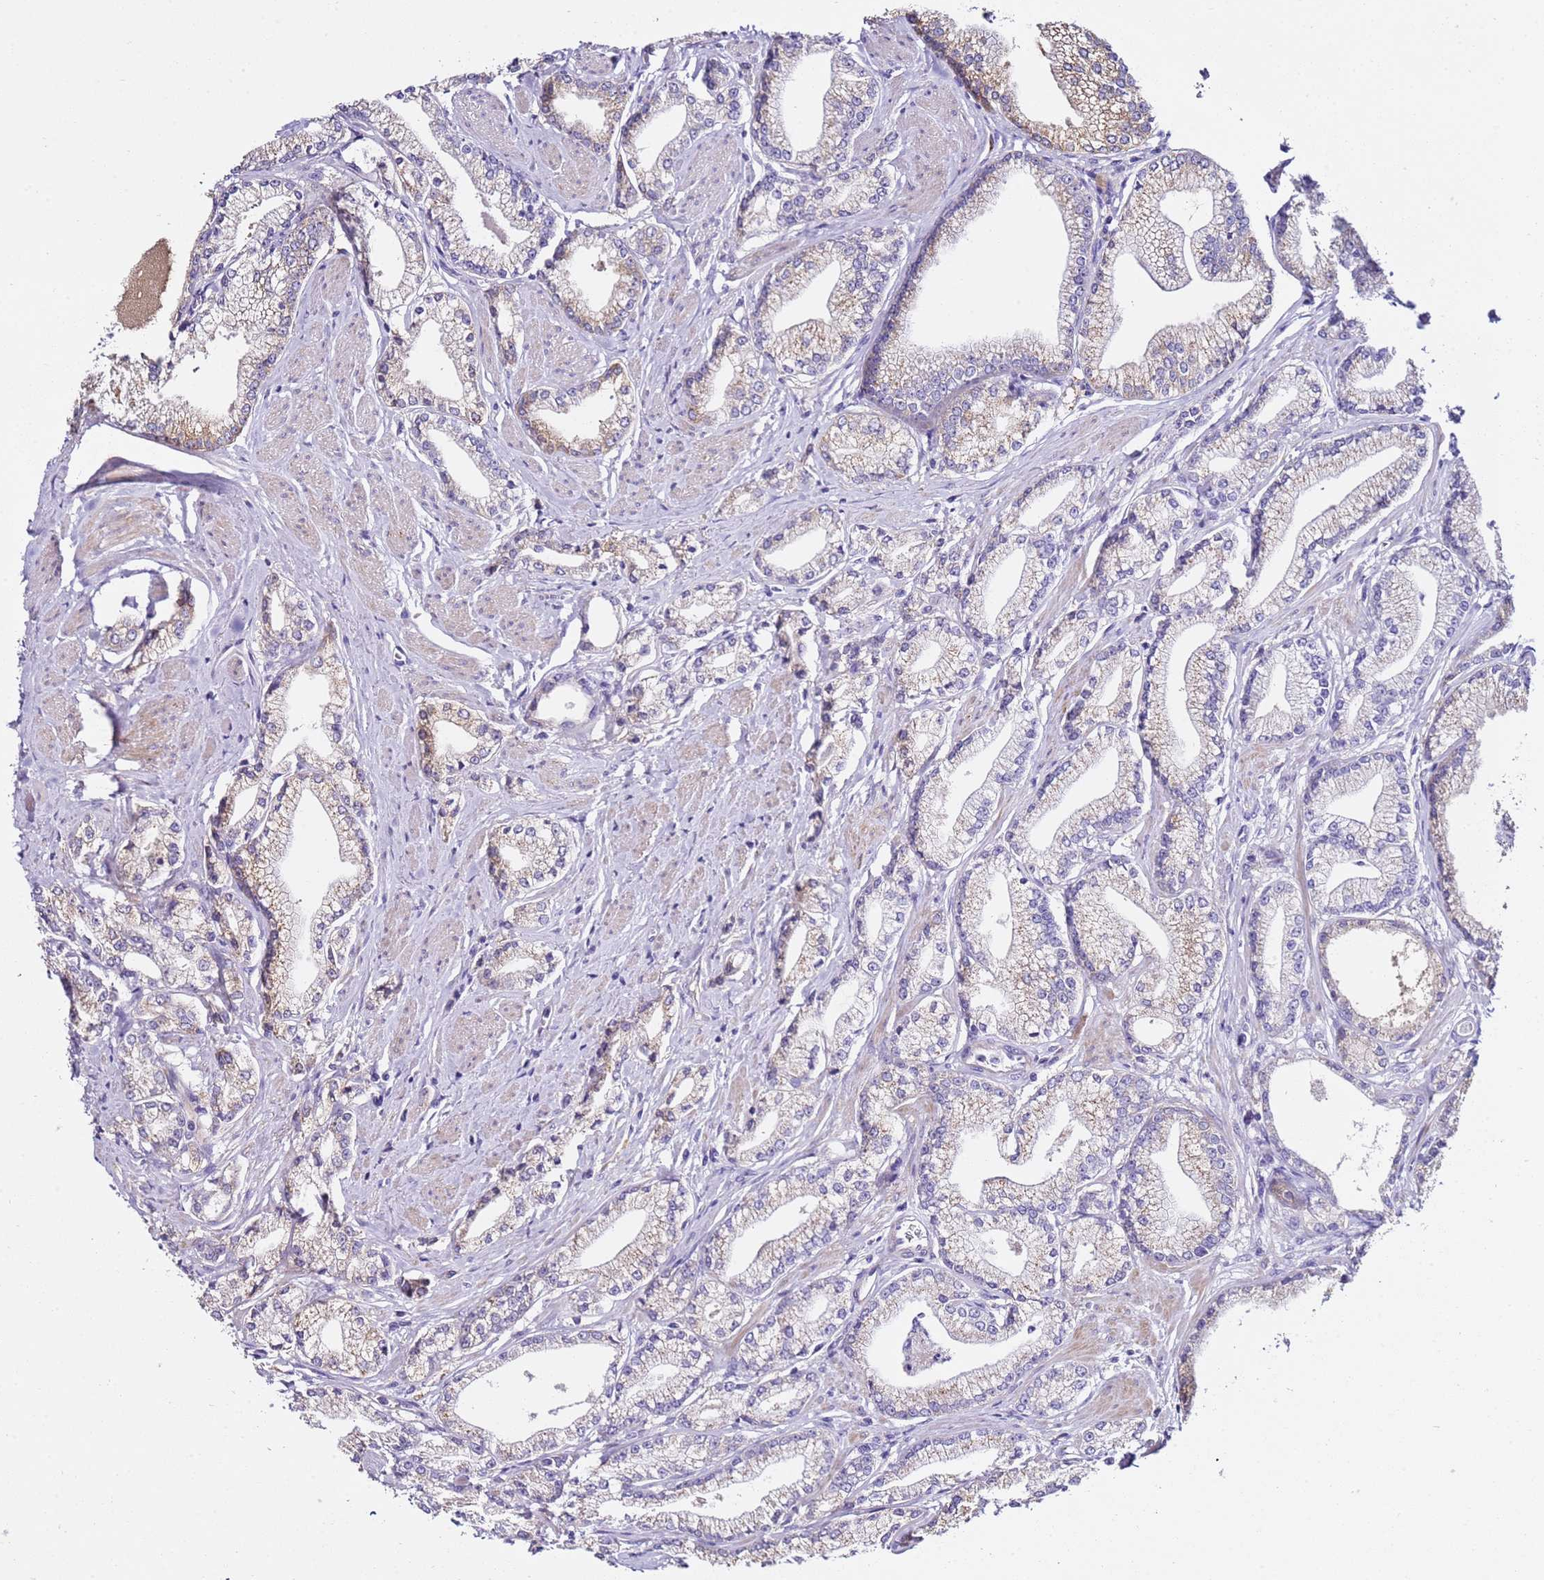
{"staining": {"intensity": "weak", "quantity": "<25%", "location": "cytoplasmic/membranous"}, "tissue": "prostate cancer", "cell_type": "Tumor cells", "image_type": "cancer", "snomed": [{"axis": "morphology", "description": "Adenocarcinoma, High grade"}, {"axis": "topography", "description": "Prostate"}], "caption": "Tumor cells show no significant expression in prostate cancer (high-grade adenocarcinoma).", "gene": "HGD", "patient": {"sex": "male", "age": 67}}